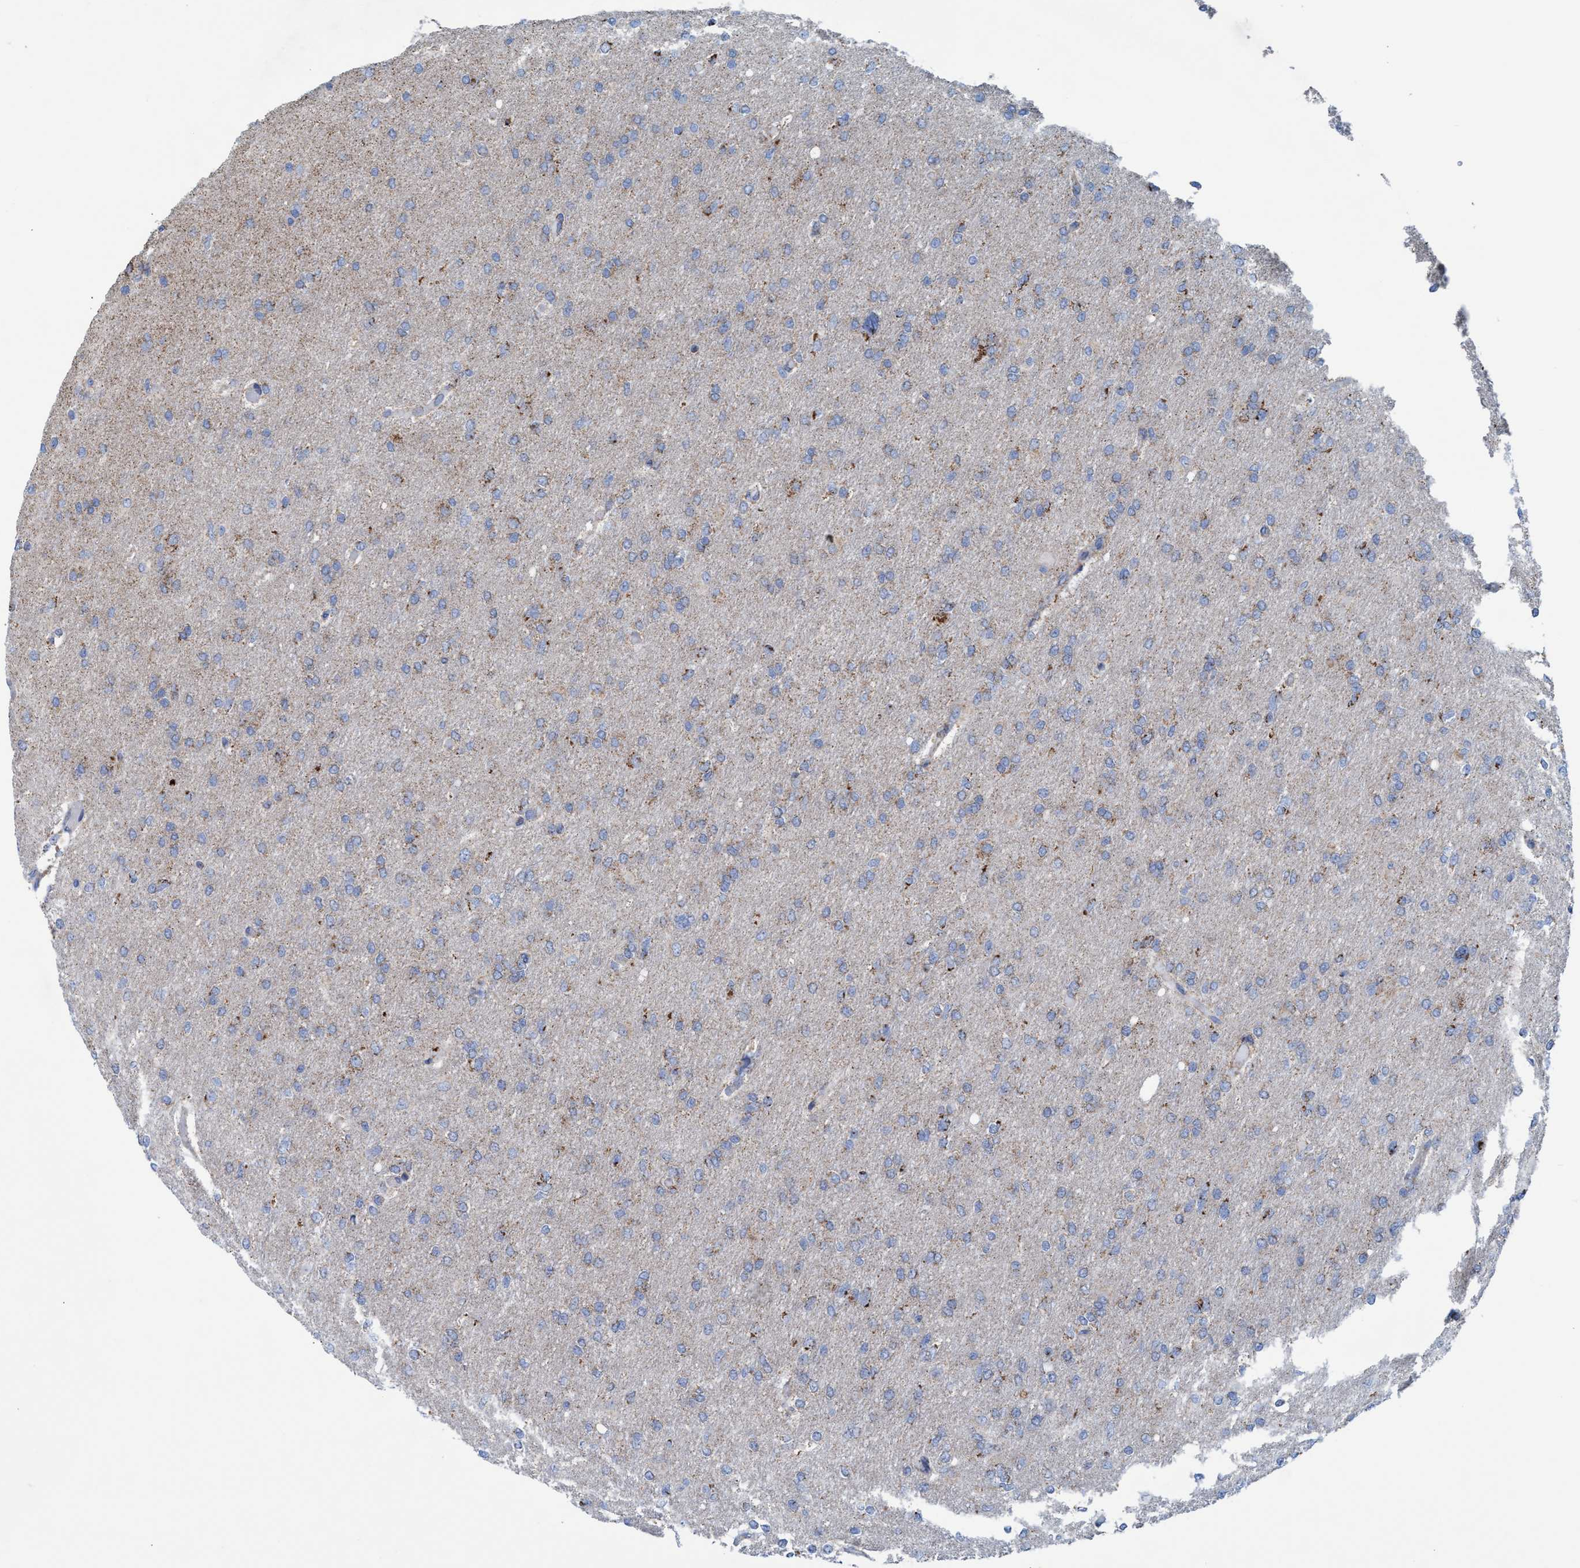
{"staining": {"intensity": "weak", "quantity": "<25%", "location": "cytoplasmic/membranous"}, "tissue": "glioma", "cell_type": "Tumor cells", "image_type": "cancer", "snomed": [{"axis": "morphology", "description": "Glioma, malignant, High grade"}, {"axis": "topography", "description": "Cerebral cortex"}], "caption": "A high-resolution image shows IHC staining of high-grade glioma (malignant), which shows no significant positivity in tumor cells. (Stains: DAB immunohistochemistry (IHC) with hematoxylin counter stain, Microscopy: brightfield microscopy at high magnification).", "gene": "GGA3", "patient": {"sex": "female", "age": 36}}